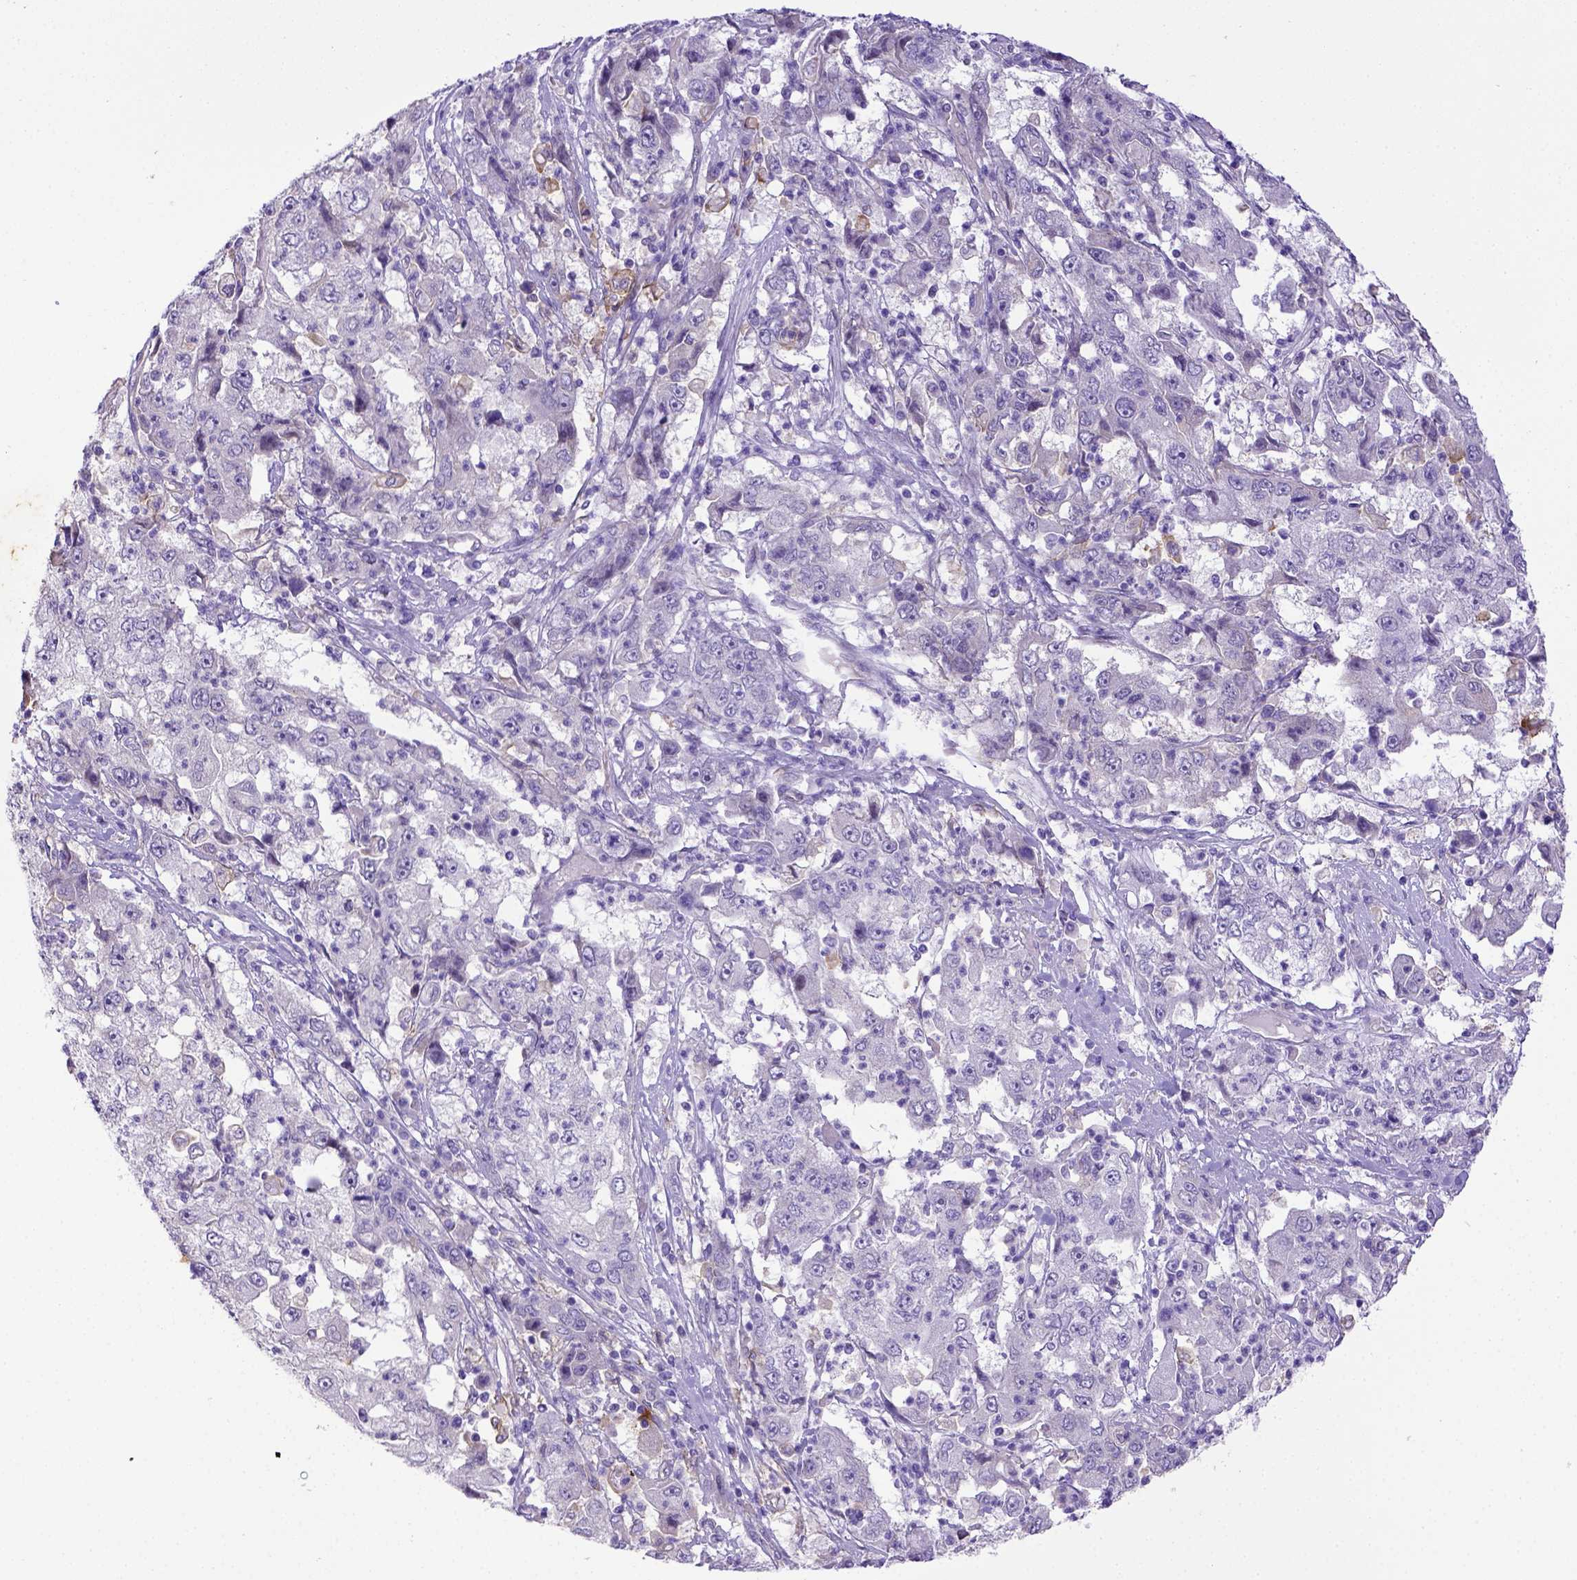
{"staining": {"intensity": "negative", "quantity": "none", "location": "none"}, "tissue": "cervical cancer", "cell_type": "Tumor cells", "image_type": "cancer", "snomed": [{"axis": "morphology", "description": "Squamous cell carcinoma, NOS"}, {"axis": "topography", "description": "Cervix"}], "caption": "This image is of cervical cancer (squamous cell carcinoma) stained with IHC to label a protein in brown with the nuclei are counter-stained blue. There is no staining in tumor cells.", "gene": "CD40", "patient": {"sex": "female", "age": 36}}